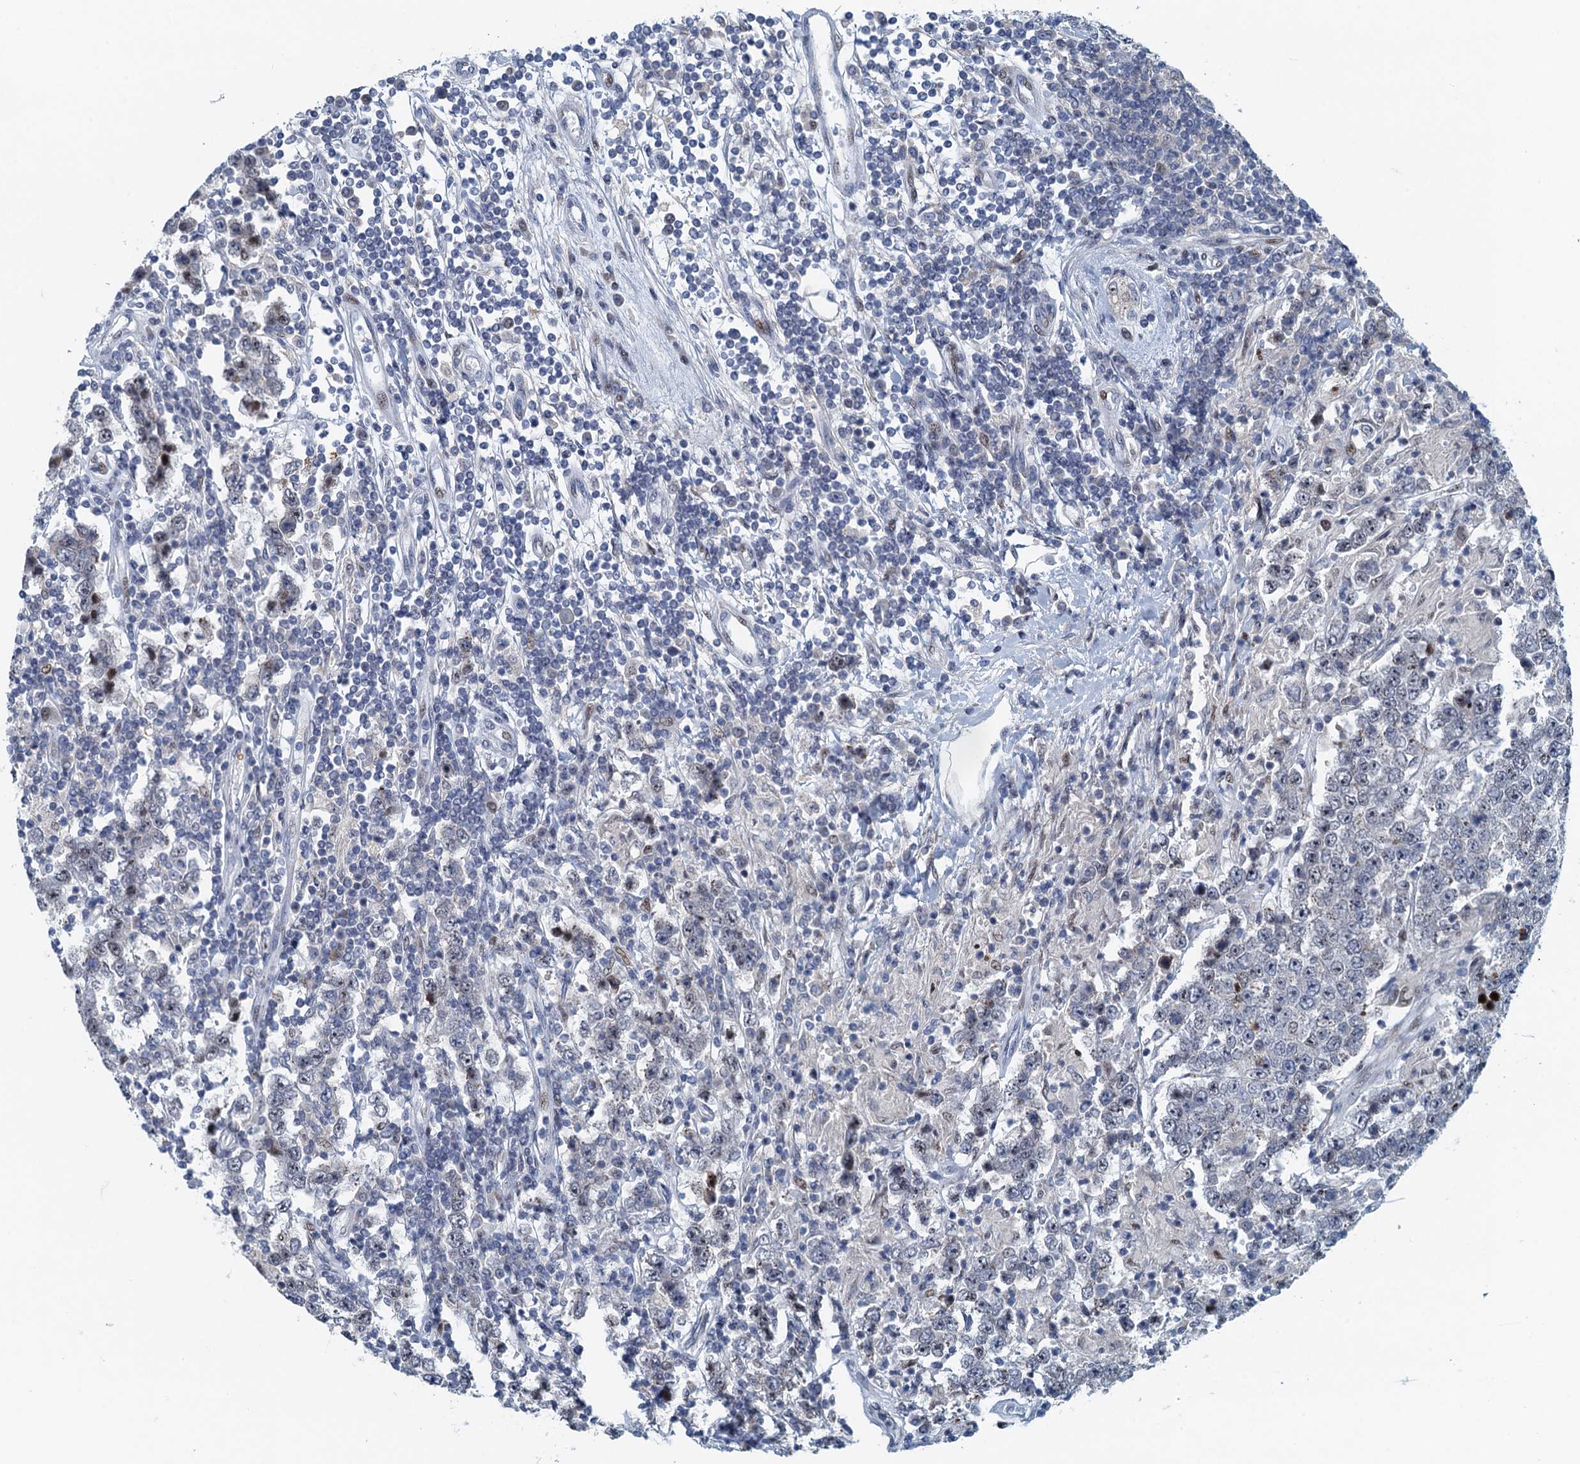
{"staining": {"intensity": "negative", "quantity": "none", "location": "none"}, "tissue": "testis cancer", "cell_type": "Tumor cells", "image_type": "cancer", "snomed": [{"axis": "morphology", "description": "Normal tissue, NOS"}, {"axis": "morphology", "description": "Urothelial carcinoma, High grade"}, {"axis": "morphology", "description": "Seminoma, NOS"}, {"axis": "morphology", "description": "Carcinoma, Embryonal, NOS"}, {"axis": "topography", "description": "Urinary bladder"}, {"axis": "topography", "description": "Testis"}], "caption": "Urothelial carcinoma (high-grade) (testis) was stained to show a protein in brown. There is no significant expression in tumor cells.", "gene": "ANKRD13D", "patient": {"sex": "male", "age": 41}}